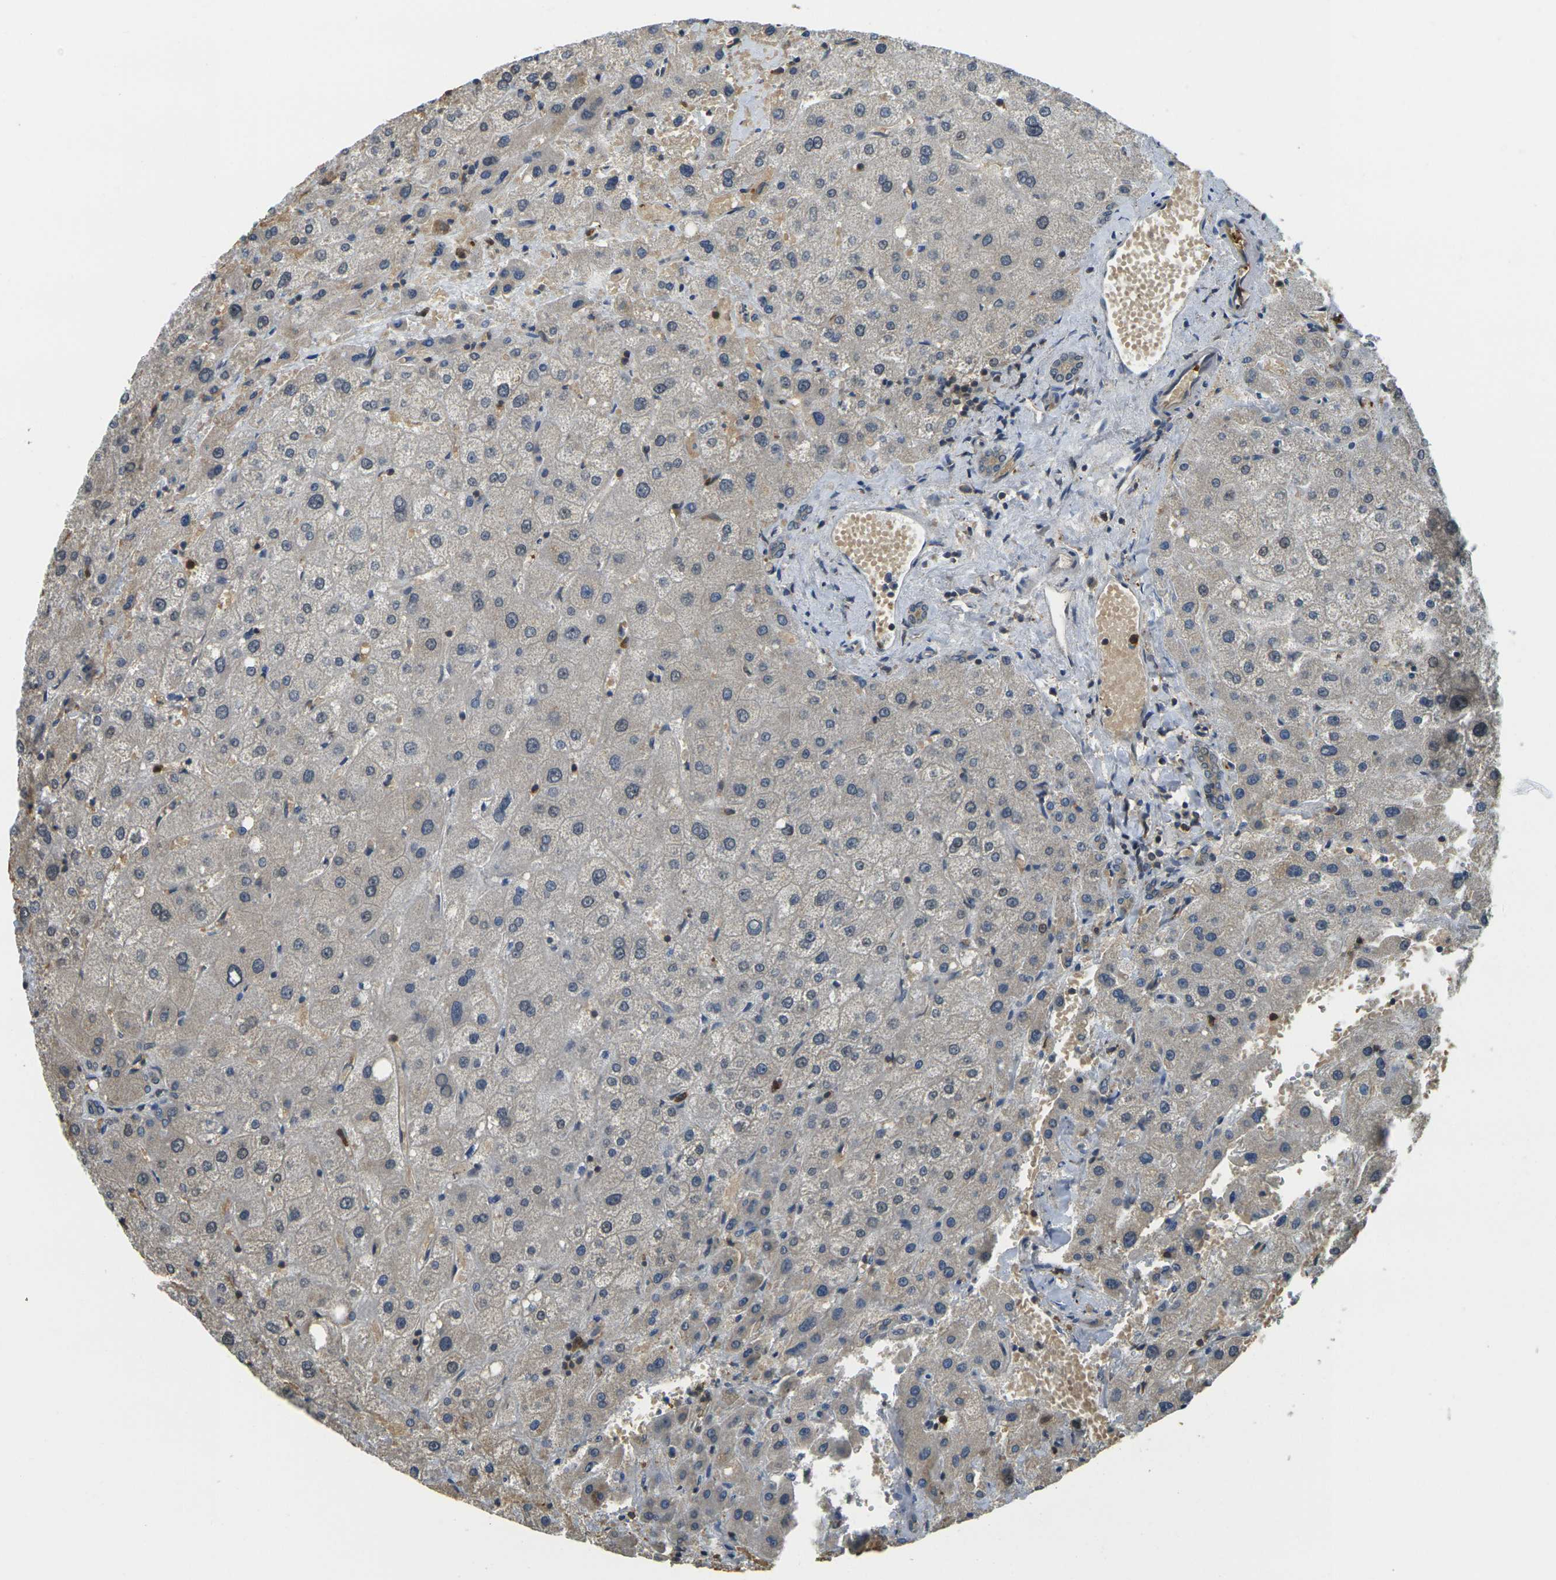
{"staining": {"intensity": "weak", "quantity": ">75%", "location": "cytoplasmic/membranous"}, "tissue": "liver", "cell_type": "Cholangiocytes", "image_type": "normal", "snomed": [{"axis": "morphology", "description": "Normal tissue, NOS"}, {"axis": "topography", "description": "Liver"}], "caption": "IHC micrograph of normal liver: liver stained using IHC exhibits low levels of weak protein expression localized specifically in the cytoplasmic/membranous of cholangiocytes, appearing as a cytoplasmic/membranous brown color.", "gene": "CAST", "patient": {"sex": "male", "age": 73}}